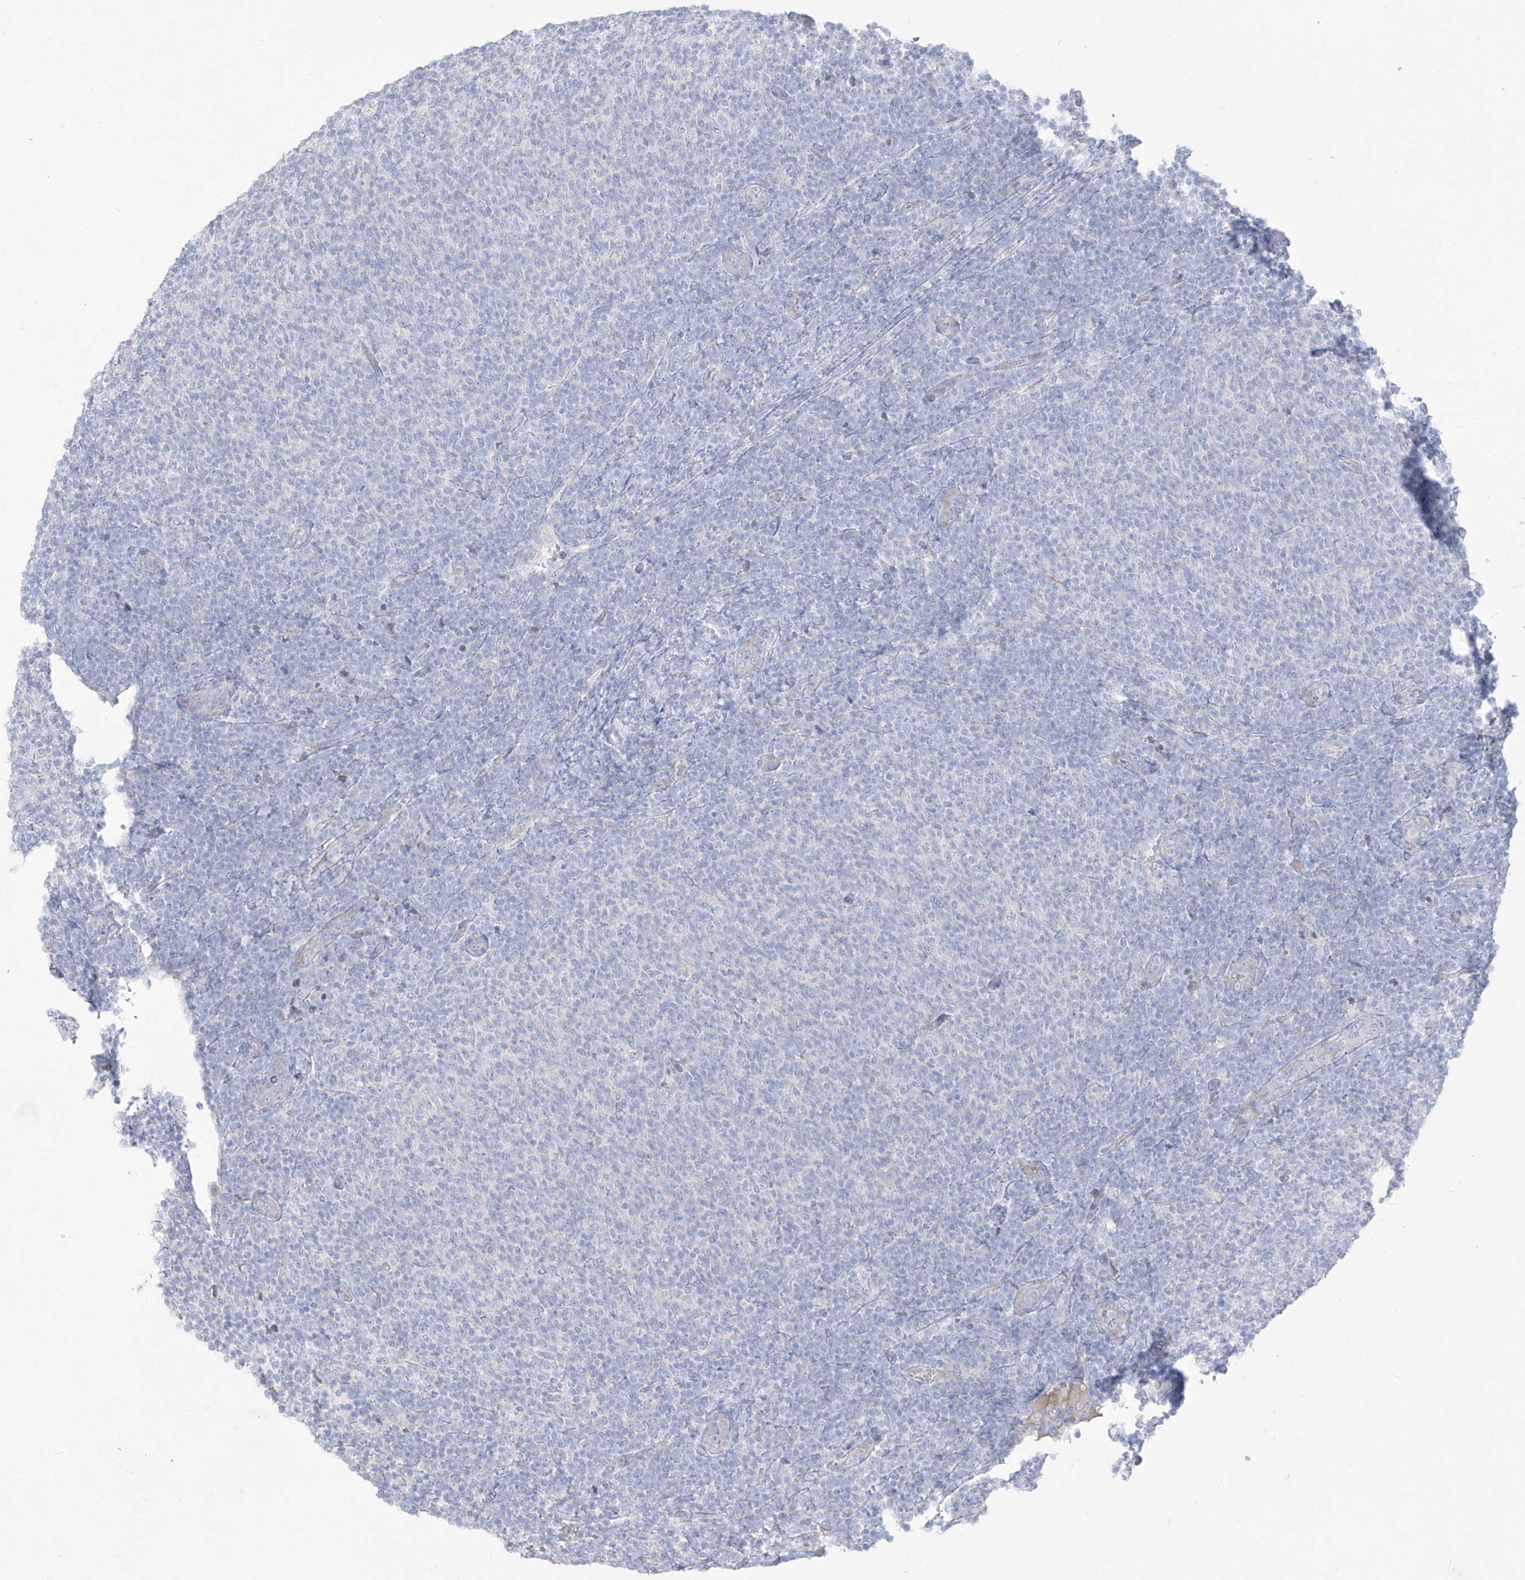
{"staining": {"intensity": "negative", "quantity": "none", "location": "none"}, "tissue": "lymphoma", "cell_type": "Tumor cells", "image_type": "cancer", "snomed": [{"axis": "morphology", "description": "Malignant lymphoma, non-Hodgkin's type, Low grade"}, {"axis": "topography", "description": "Lymph node"}], "caption": "Immunohistochemistry (IHC) of human low-grade malignant lymphoma, non-Hodgkin's type reveals no positivity in tumor cells.", "gene": "ASPRV1", "patient": {"sex": "male", "age": 66}}